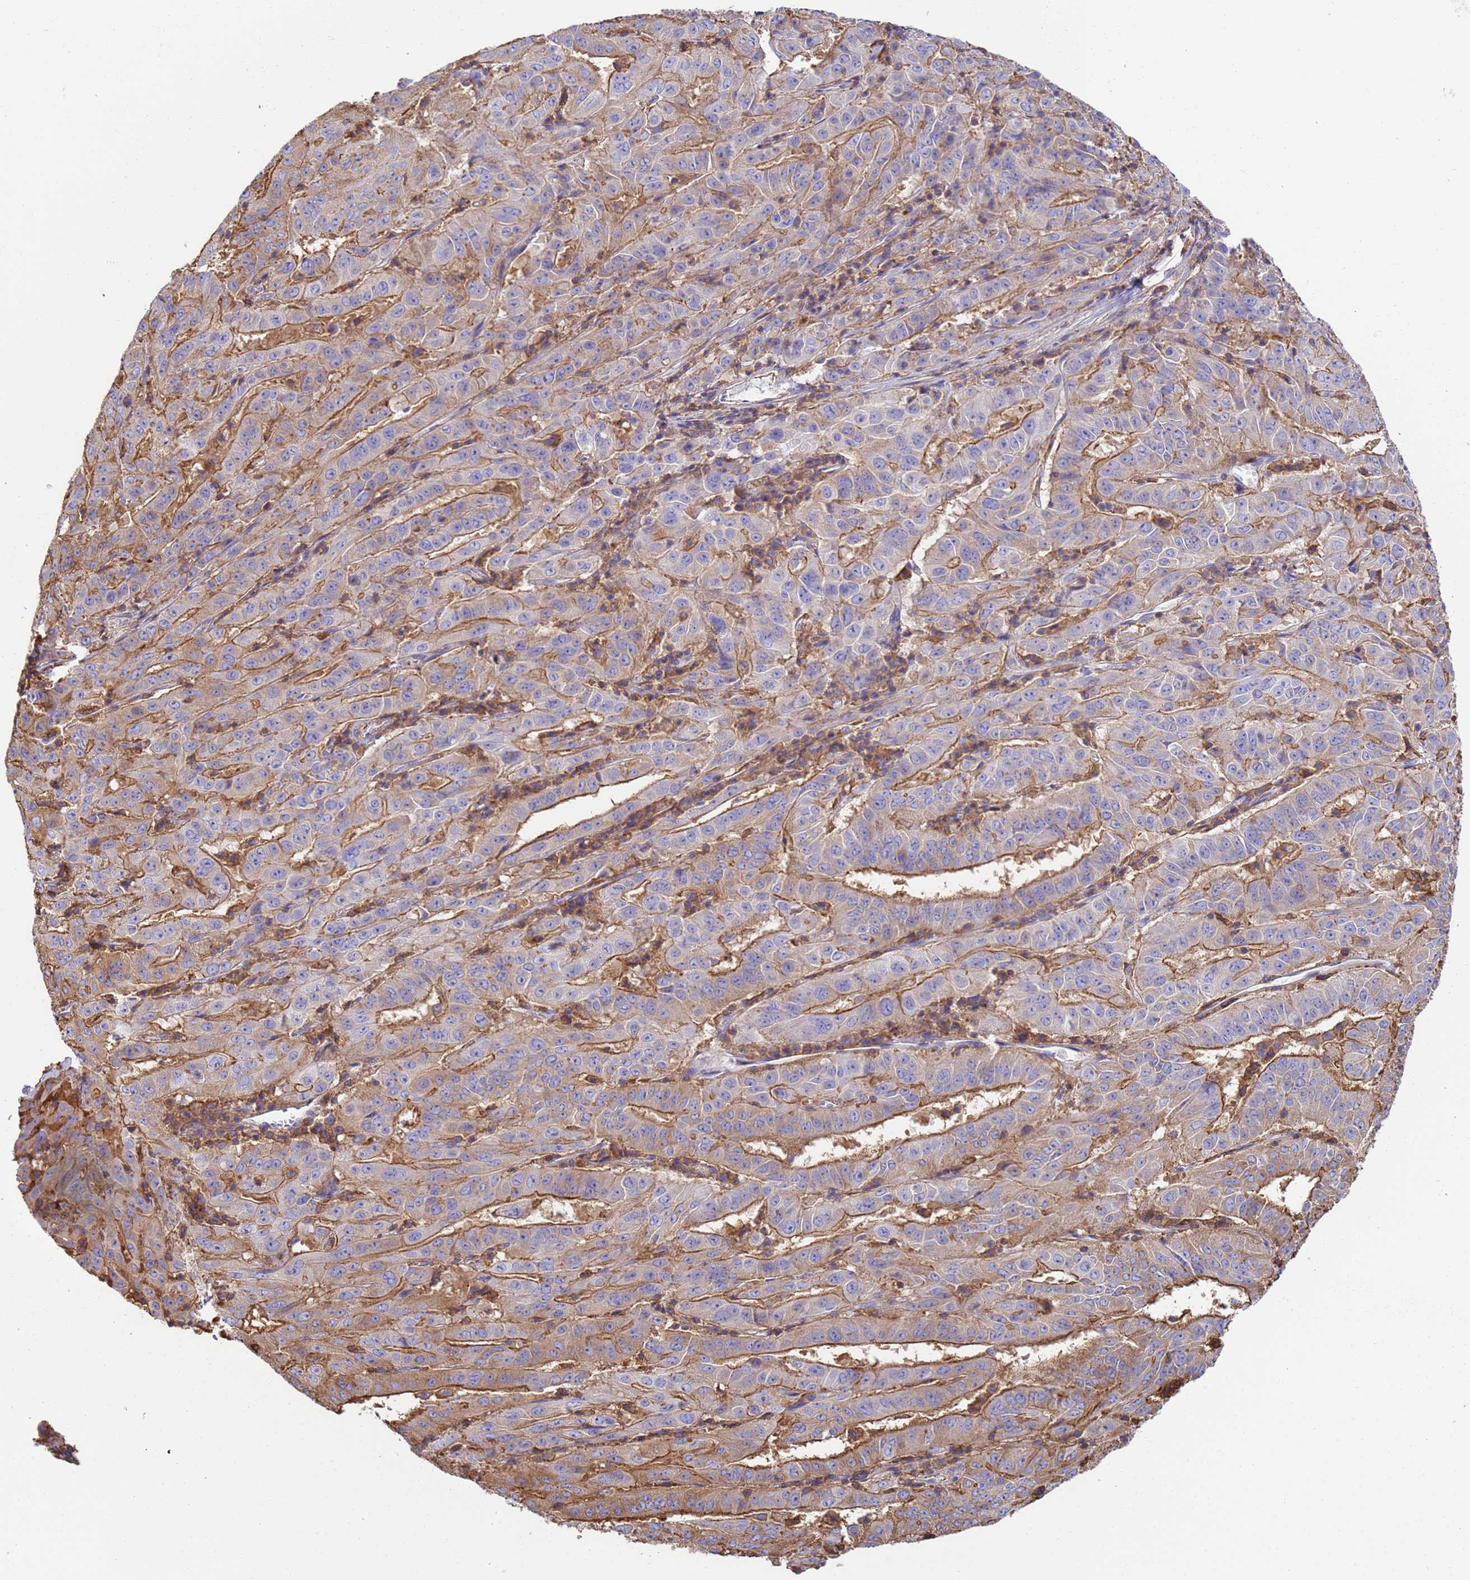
{"staining": {"intensity": "moderate", "quantity": ">75%", "location": "cytoplasmic/membranous"}, "tissue": "pancreatic cancer", "cell_type": "Tumor cells", "image_type": "cancer", "snomed": [{"axis": "morphology", "description": "Adenocarcinoma, NOS"}, {"axis": "topography", "description": "Pancreas"}], "caption": "Pancreatic adenocarcinoma was stained to show a protein in brown. There is medium levels of moderate cytoplasmic/membranous expression in approximately >75% of tumor cells.", "gene": "ZNG1B", "patient": {"sex": "male", "age": 63}}